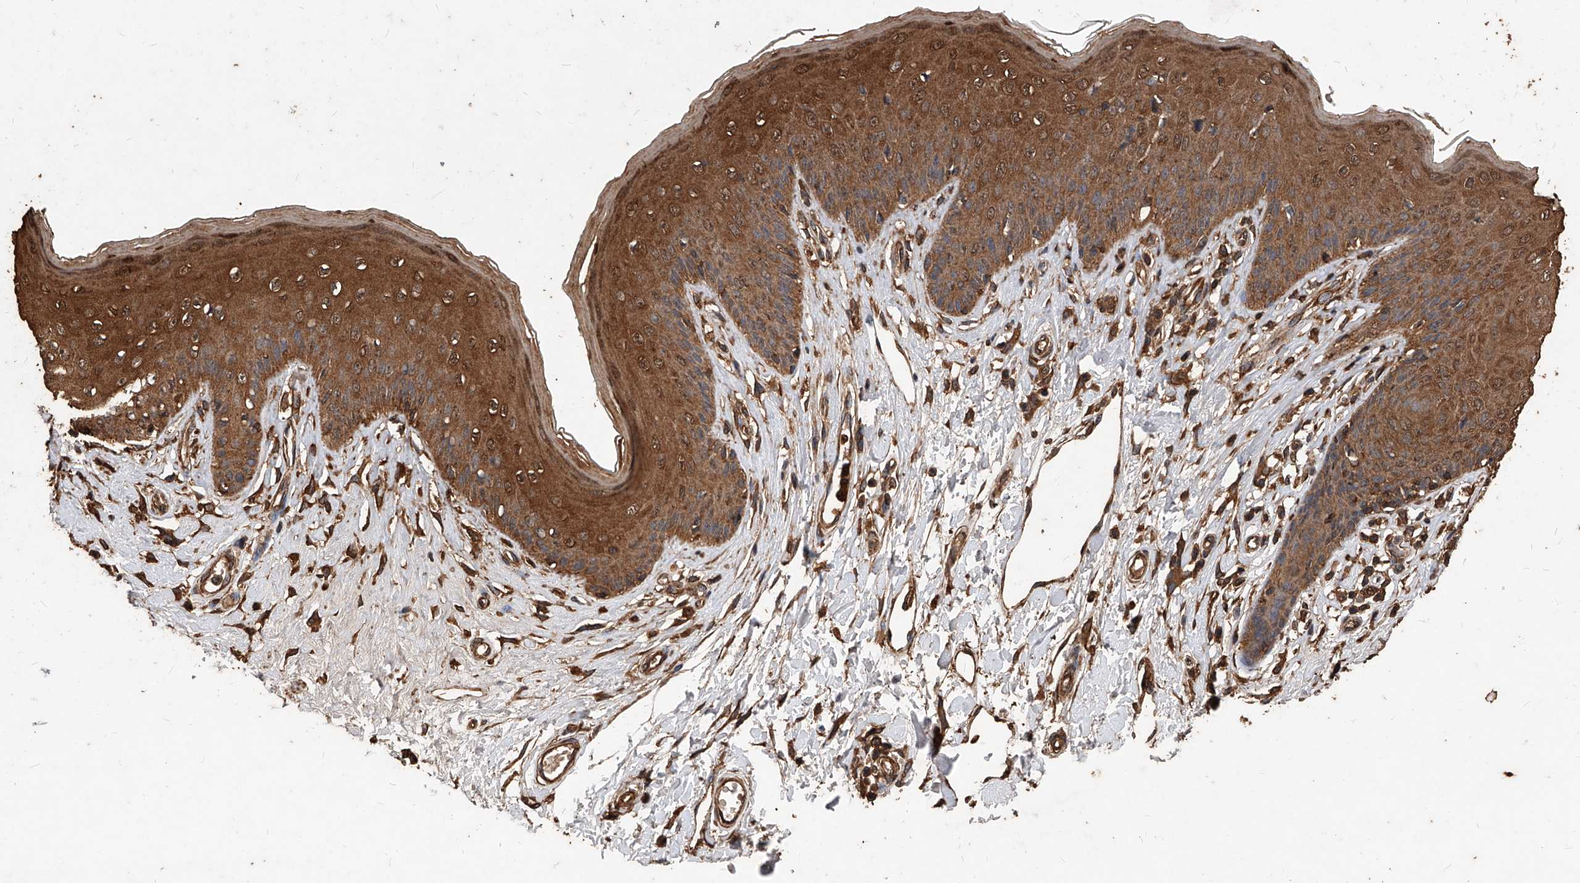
{"staining": {"intensity": "moderate", "quantity": ">75%", "location": "cytoplasmic/membranous,nuclear"}, "tissue": "skin", "cell_type": "Epidermal cells", "image_type": "normal", "snomed": [{"axis": "morphology", "description": "Normal tissue, NOS"}, {"axis": "morphology", "description": "Squamous cell carcinoma, NOS"}, {"axis": "topography", "description": "Vulva"}], "caption": "Immunohistochemistry (IHC) image of normal skin: skin stained using IHC reveals medium levels of moderate protein expression localized specifically in the cytoplasmic/membranous,nuclear of epidermal cells, appearing as a cytoplasmic/membranous,nuclear brown color.", "gene": "UCP2", "patient": {"sex": "female", "age": 85}}